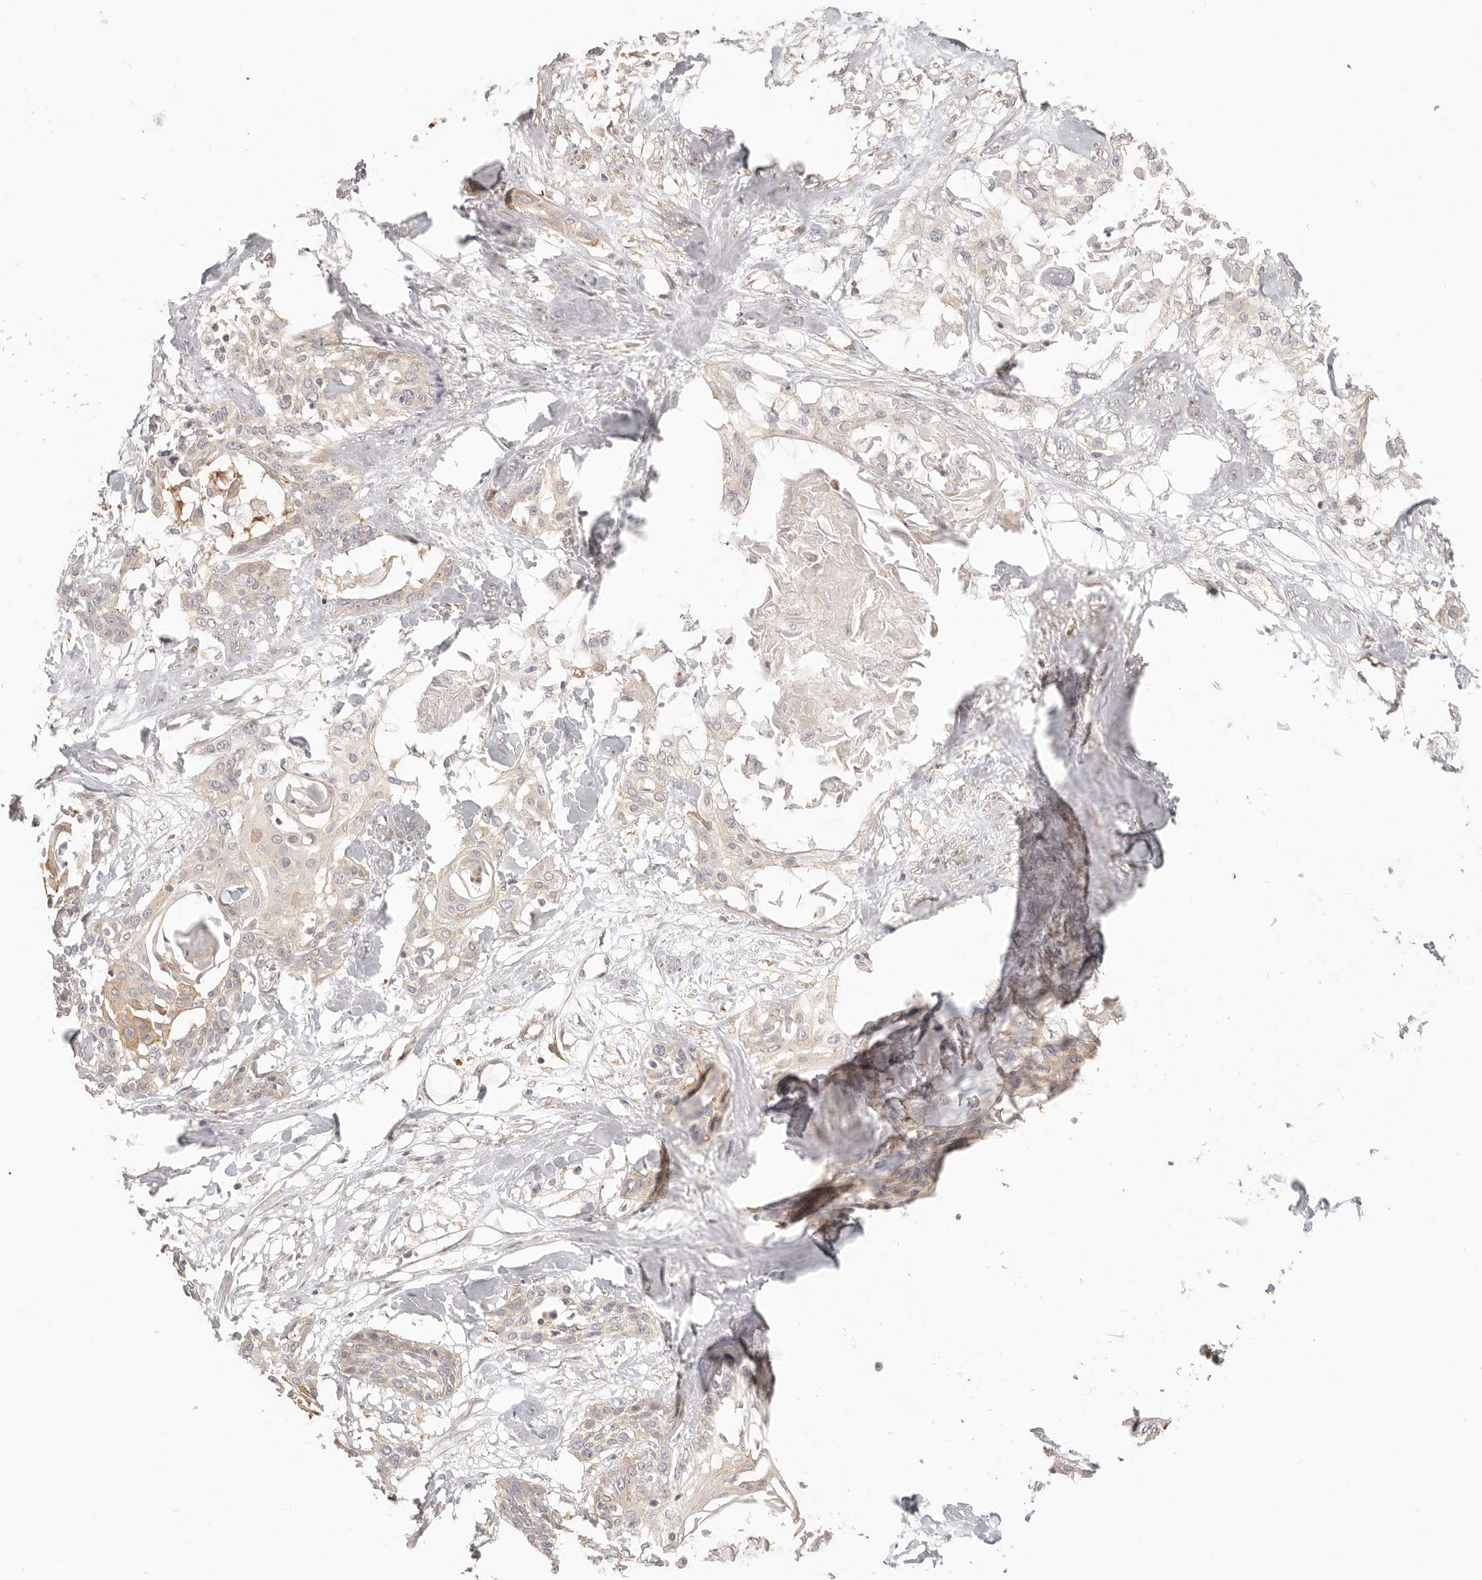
{"staining": {"intensity": "weak", "quantity": "<25%", "location": "cytoplasmic/membranous"}, "tissue": "cervical cancer", "cell_type": "Tumor cells", "image_type": "cancer", "snomed": [{"axis": "morphology", "description": "Squamous cell carcinoma, NOS"}, {"axis": "topography", "description": "Cervix"}], "caption": "Immunohistochemistry (IHC) of human cervical squamous cell carcinoma exhibits no expression in tumor cells.", "gene": "DTNBP1", "patient": {"sex": "female", "age": 57}}